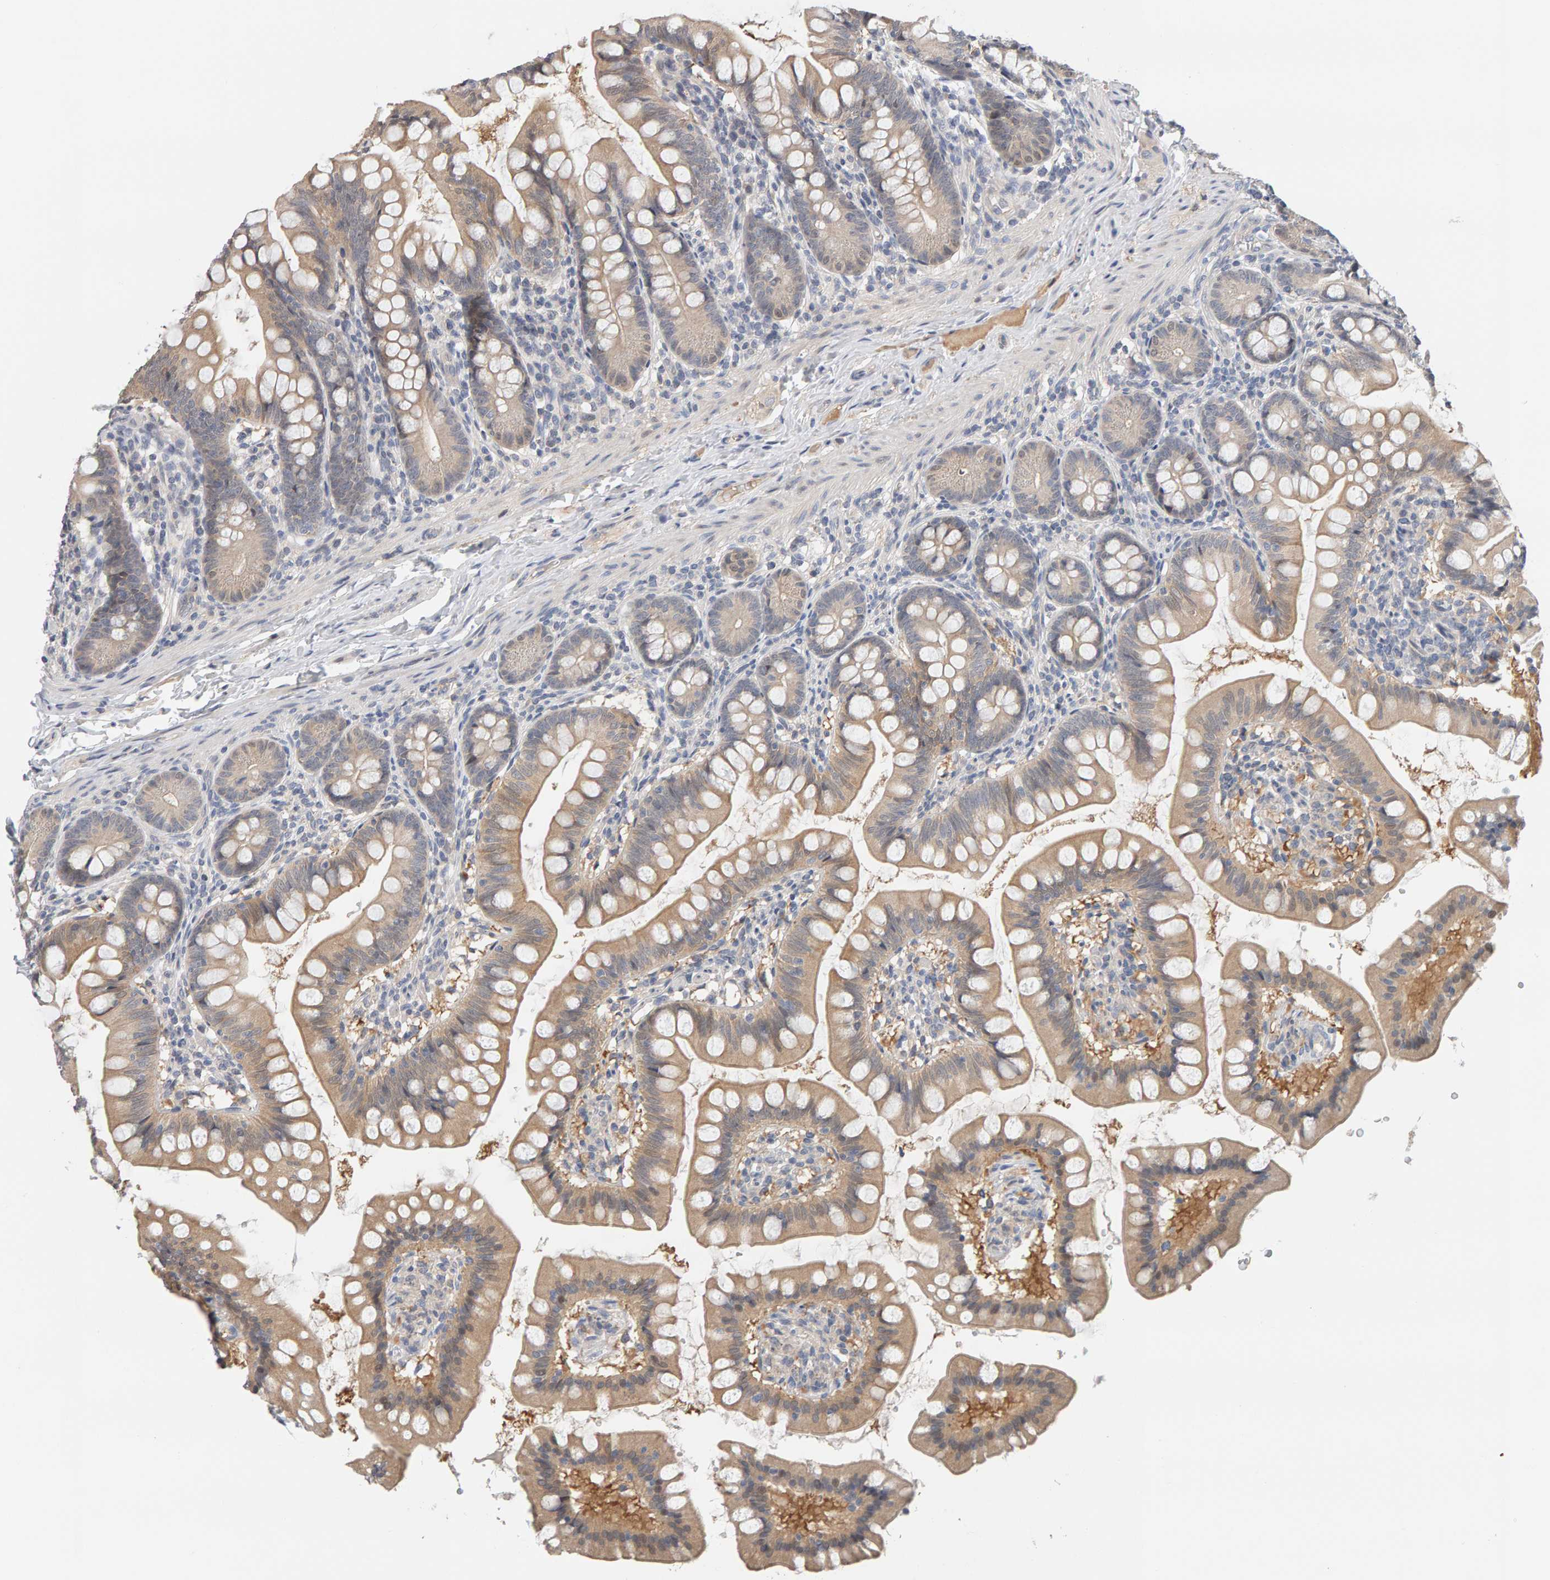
{"staining": {"intensity": "weak", "quantity": ">75%", "location": "cytoplasmic/membranous"}, "tissue": "small intestine", "cell_type": "Glandular cells", "image_type": "normal", "snomed": [{"axis": "morphology", "description": "Normal tissue, NOS"}, {"axis": "topography", "description": "Small intestine"}], "caption": "Weak cytoplasmic/membranous expression for a protein is present in about >75% of glandular cells of unremarkable small intestine using immunohistochemistry (IHC).", "gene": "GFUS", "patient": {"sex": "male", "age": 7}}